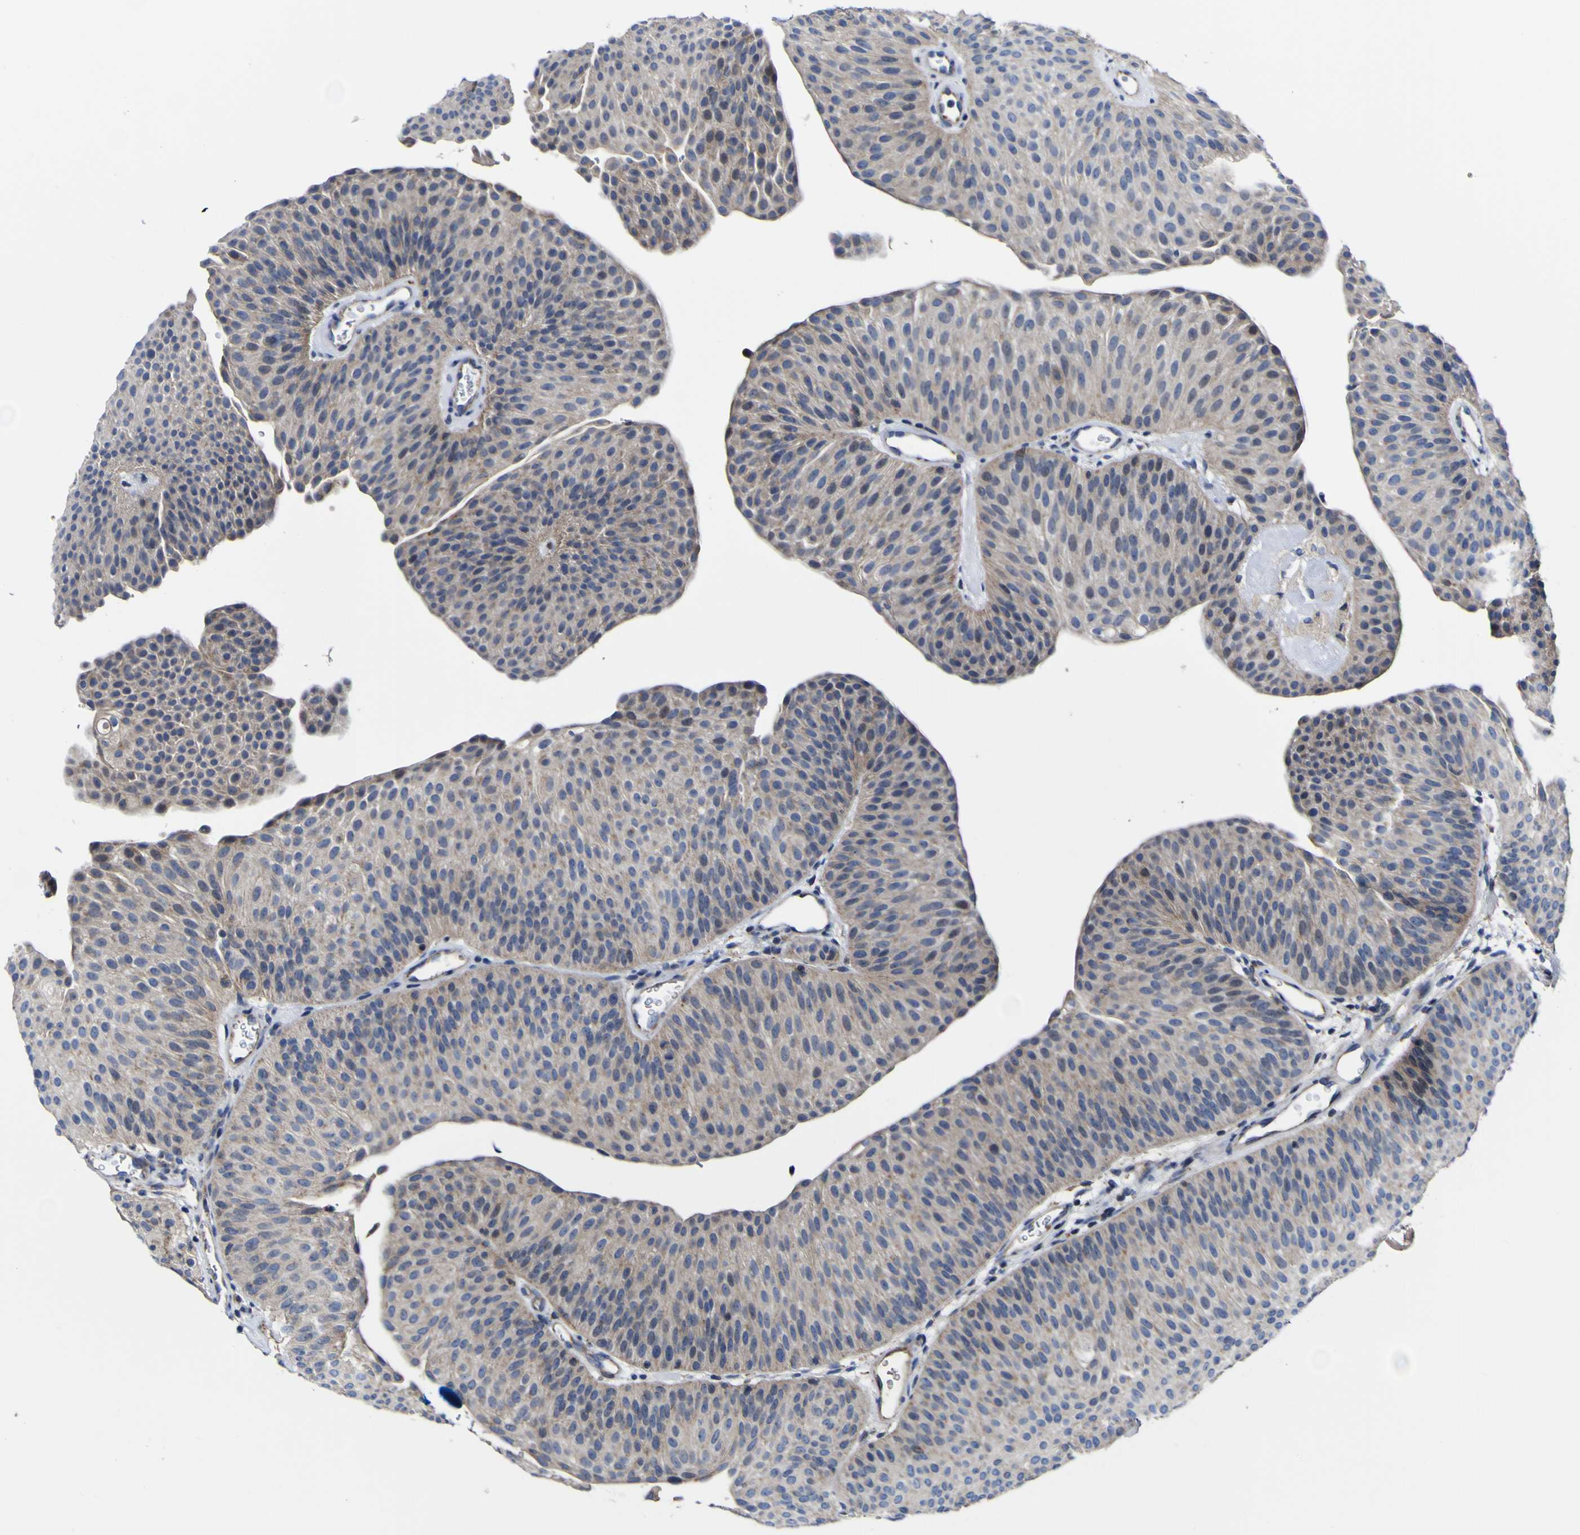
{"staining": {"intensity": "moderate", "quantity": "<25%", "location": "cytoplasmic/membranous"}, "tissue": "urothelial cancer", "cell_type": "Tumor cells", "image_type": "cancer", "snomed": [{"axis": "morphology", "description": "Urothelial carcinoma, Low grade"}, {"axis": "topography", "description": "Urinary bladder"}], "caption": "About <25% of tumor cells in human low-grade urothelial carcinoma show moderate cytoplasmic/membranous protein staining as visualized by brown immunohistochemical staining.", "gene": "CCDC90B", "patient": {"sex": "female", "age": 60}}